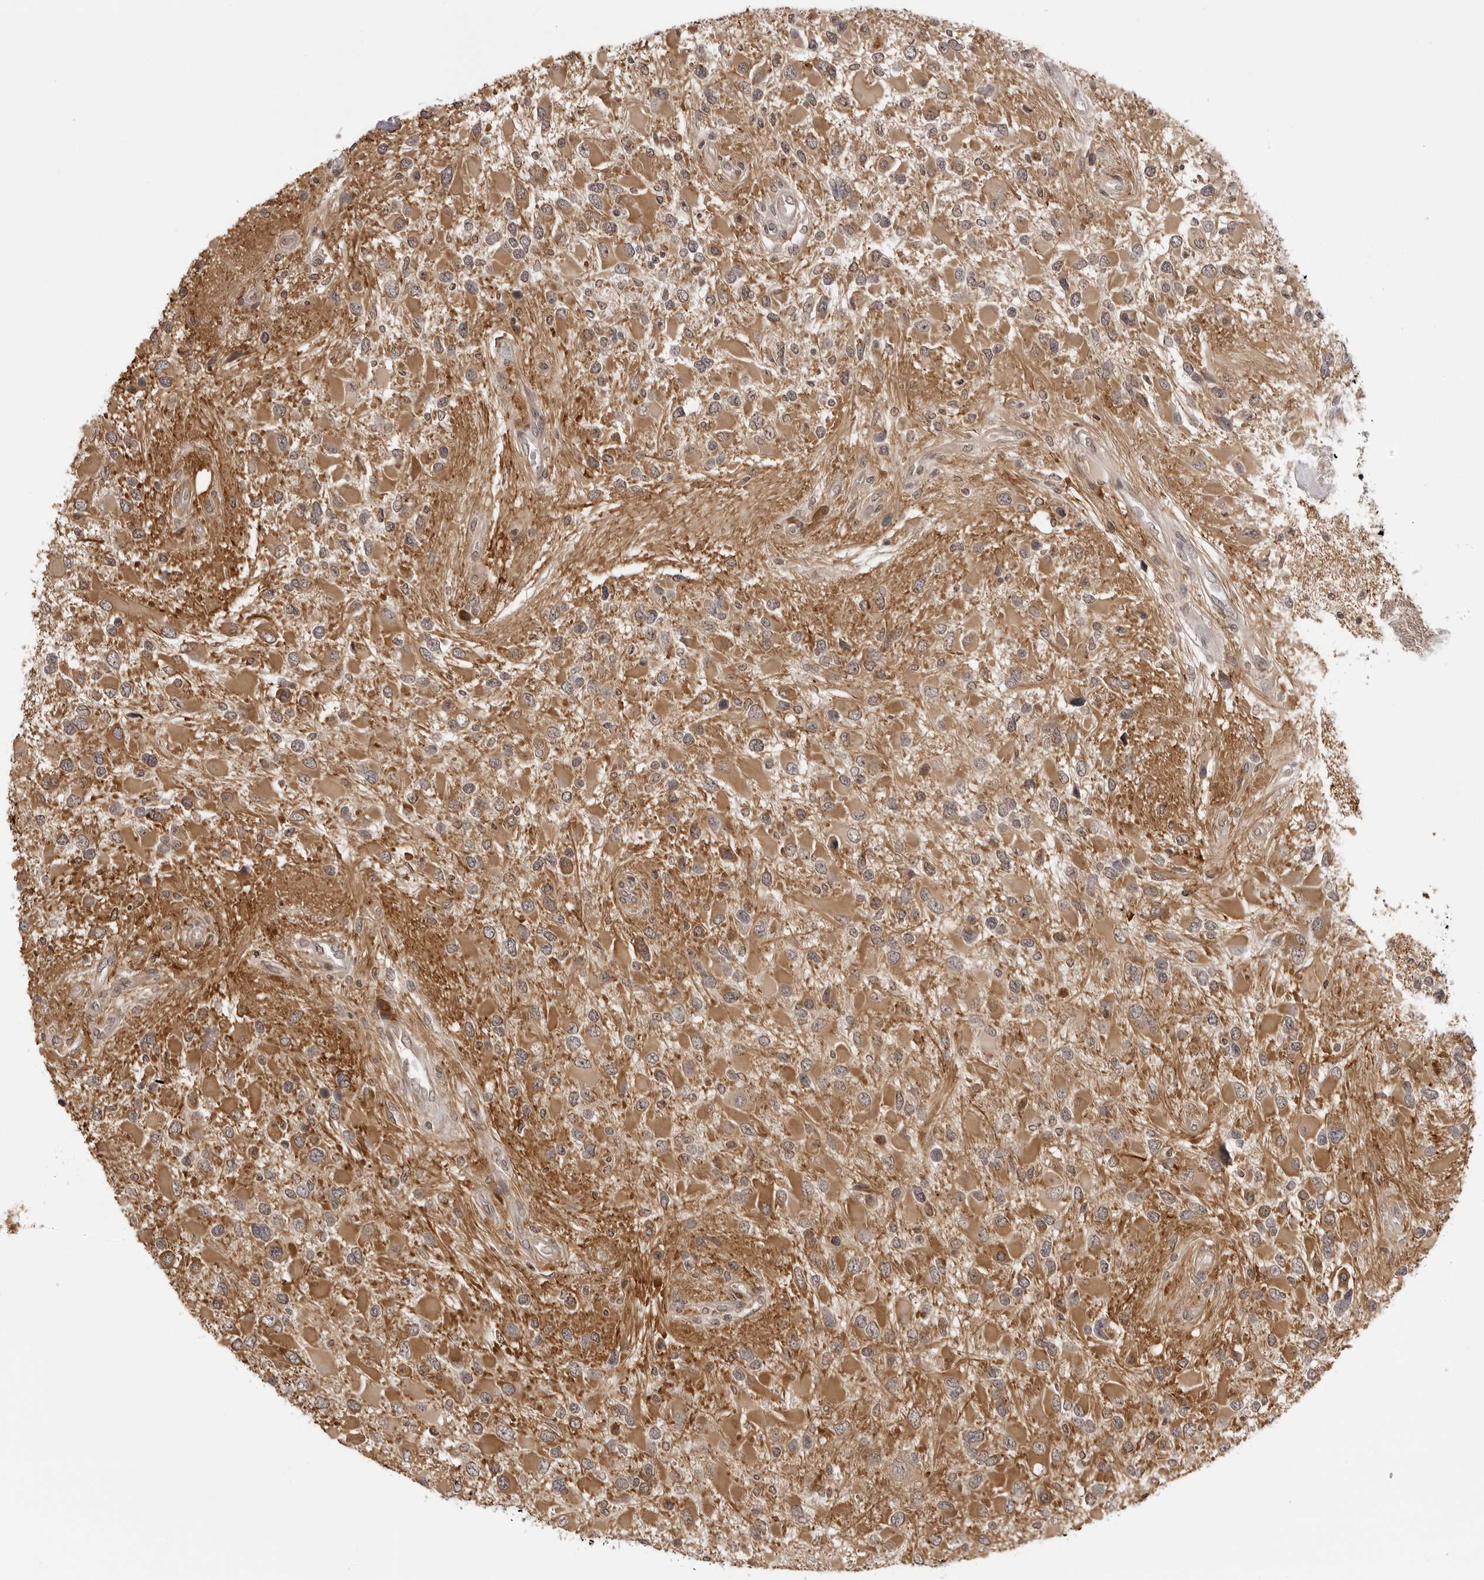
{"staining": {"intensity": "moderate", "quantity": ">75%", "location": "cytoplasmic/membranous"}, "tissue": "glioma", "cell_type": "Tumor cells", "image_type": "cancer", "snomed": [{"axis": "morphology", "description": "Glioma, malignant, High grade"}, {"axis": "topography", "description": "Brain"}], "caption": "The micrograph exhibits a brown stain indicating the presence of a protein in the cytoplasmic/membranous of tumor cells in malignant glioma (high-grade). (Stains: DAB (3,3'-diaminobenzidine) in brown, nuclei in blue, Microscopy: brightfield microscopy at high magnification).", "gene": "ZC3H11A", "patient": {"sex": "male", "age": 53}}